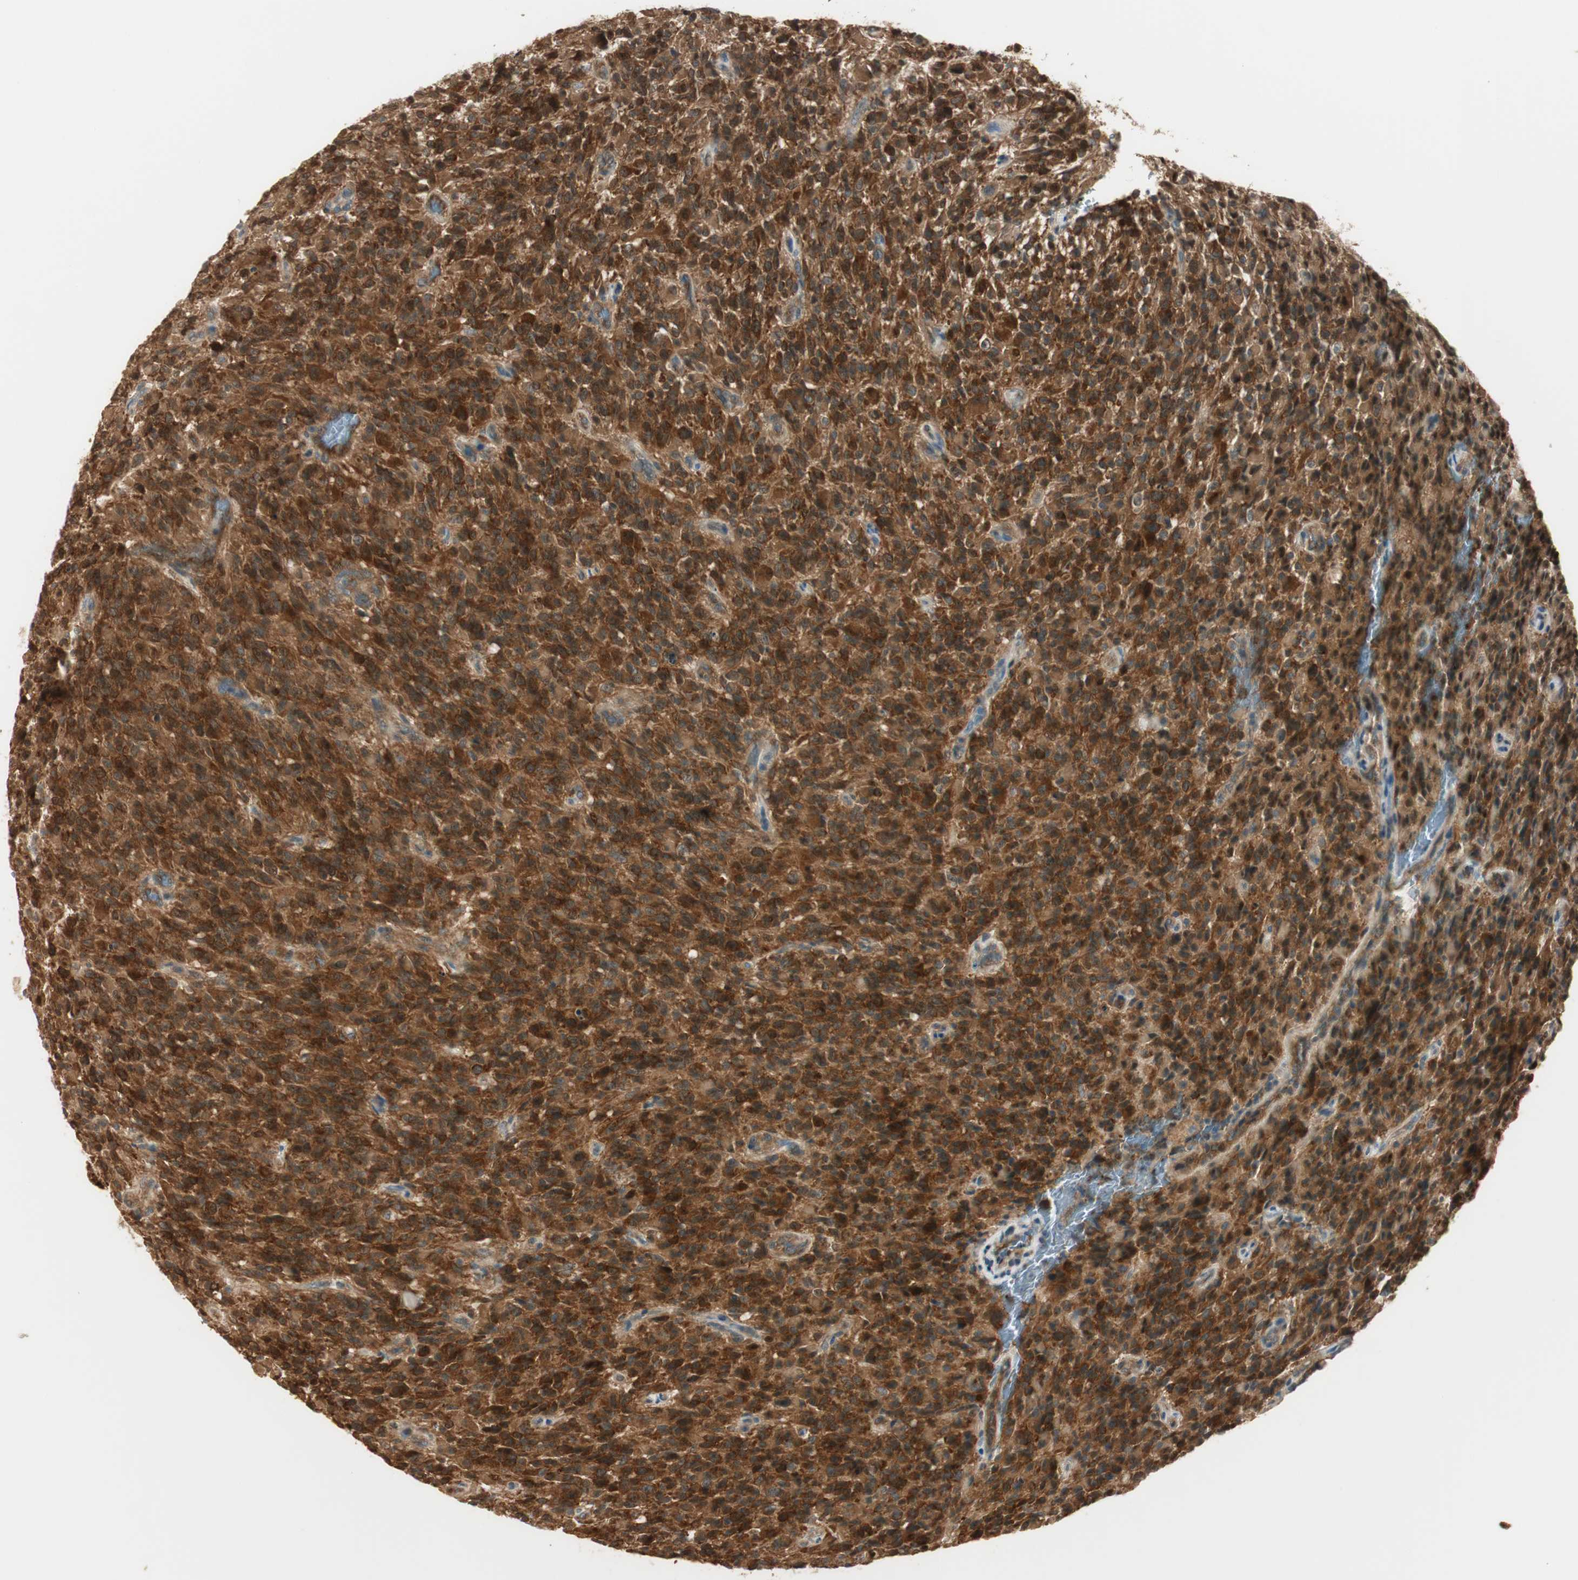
{"staining": {"intensity": "moderate", "quantity": ">75%", "location": "cytoplasmic/membranous"}, "tissue": "glioma", "cell_type": "Tumor cells", "image_type": "cancer", "snomed": [{"axis": "morphology", "description": "Glioma, malignant, High grade"}, {"axis": "topography", "description": "Brain"}], "caption": "Moderate cytoplasmic/membranous staining is appreciated in approximately >75% of tumor cells in high-grade glioma (malignant).", "gene": "IPO5", "patient": {"sex": "male", "age": 71}}